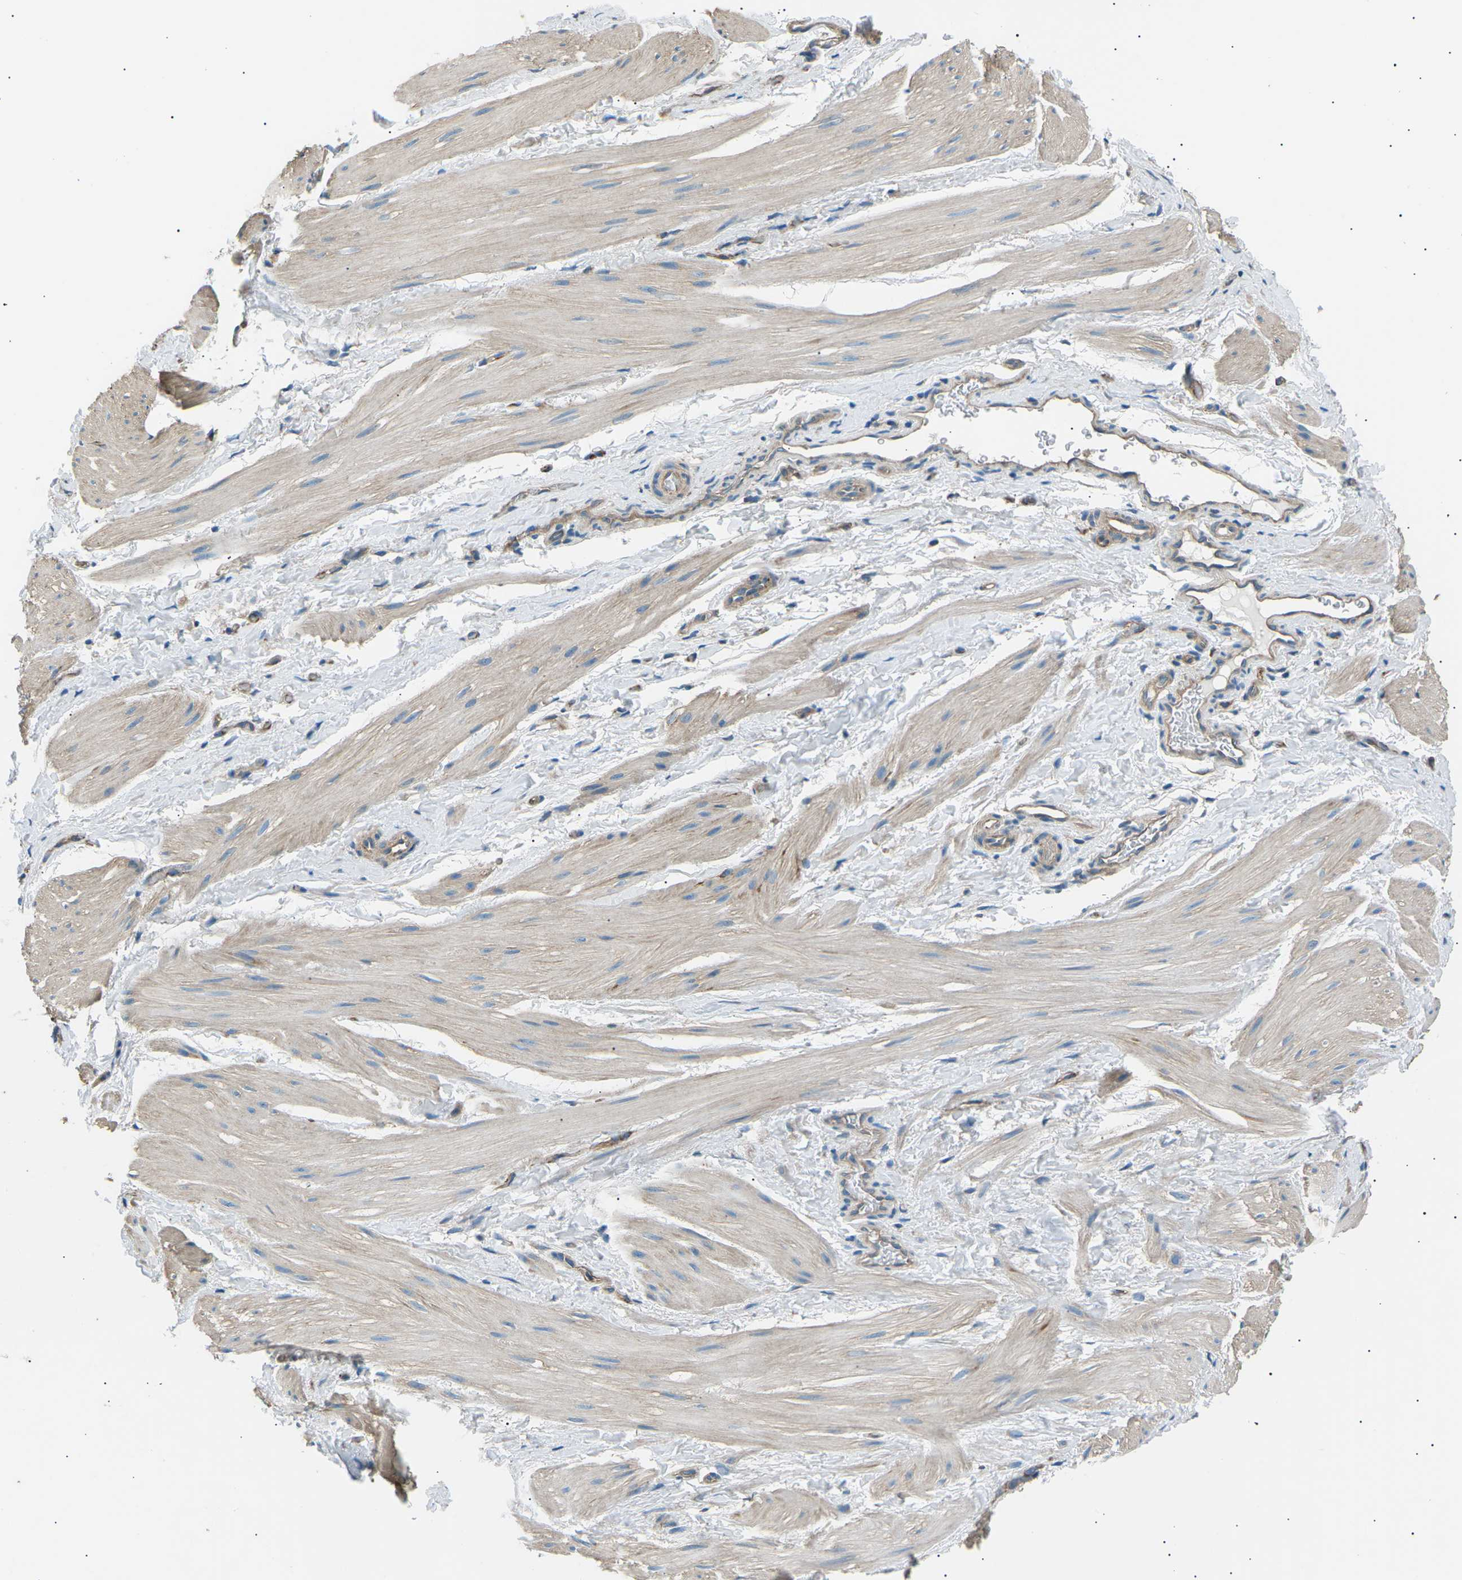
{"staining": {"intensity": "weak", "quantity": "<25%", "location": "cytoplasmic/membranous"}, "tissue": "smooth muscle", "cell_type": "Smooth muscle cells", "image_type": "normal", "snomed": [{"axis": "morphology", "description": "Normal tissue, NOS"}, {"axis": "topography", "description": "Smooth muscle"}], "caption": "Benign smooth muscle was stained to show a protein in brown. There is no significant positivity in smooth muscle cells. (DAB immunohistochemistry (IHC) with hematoxylin counter stain).", "gene": "SLK", "patient": {"sex": "male", "age": 16}}